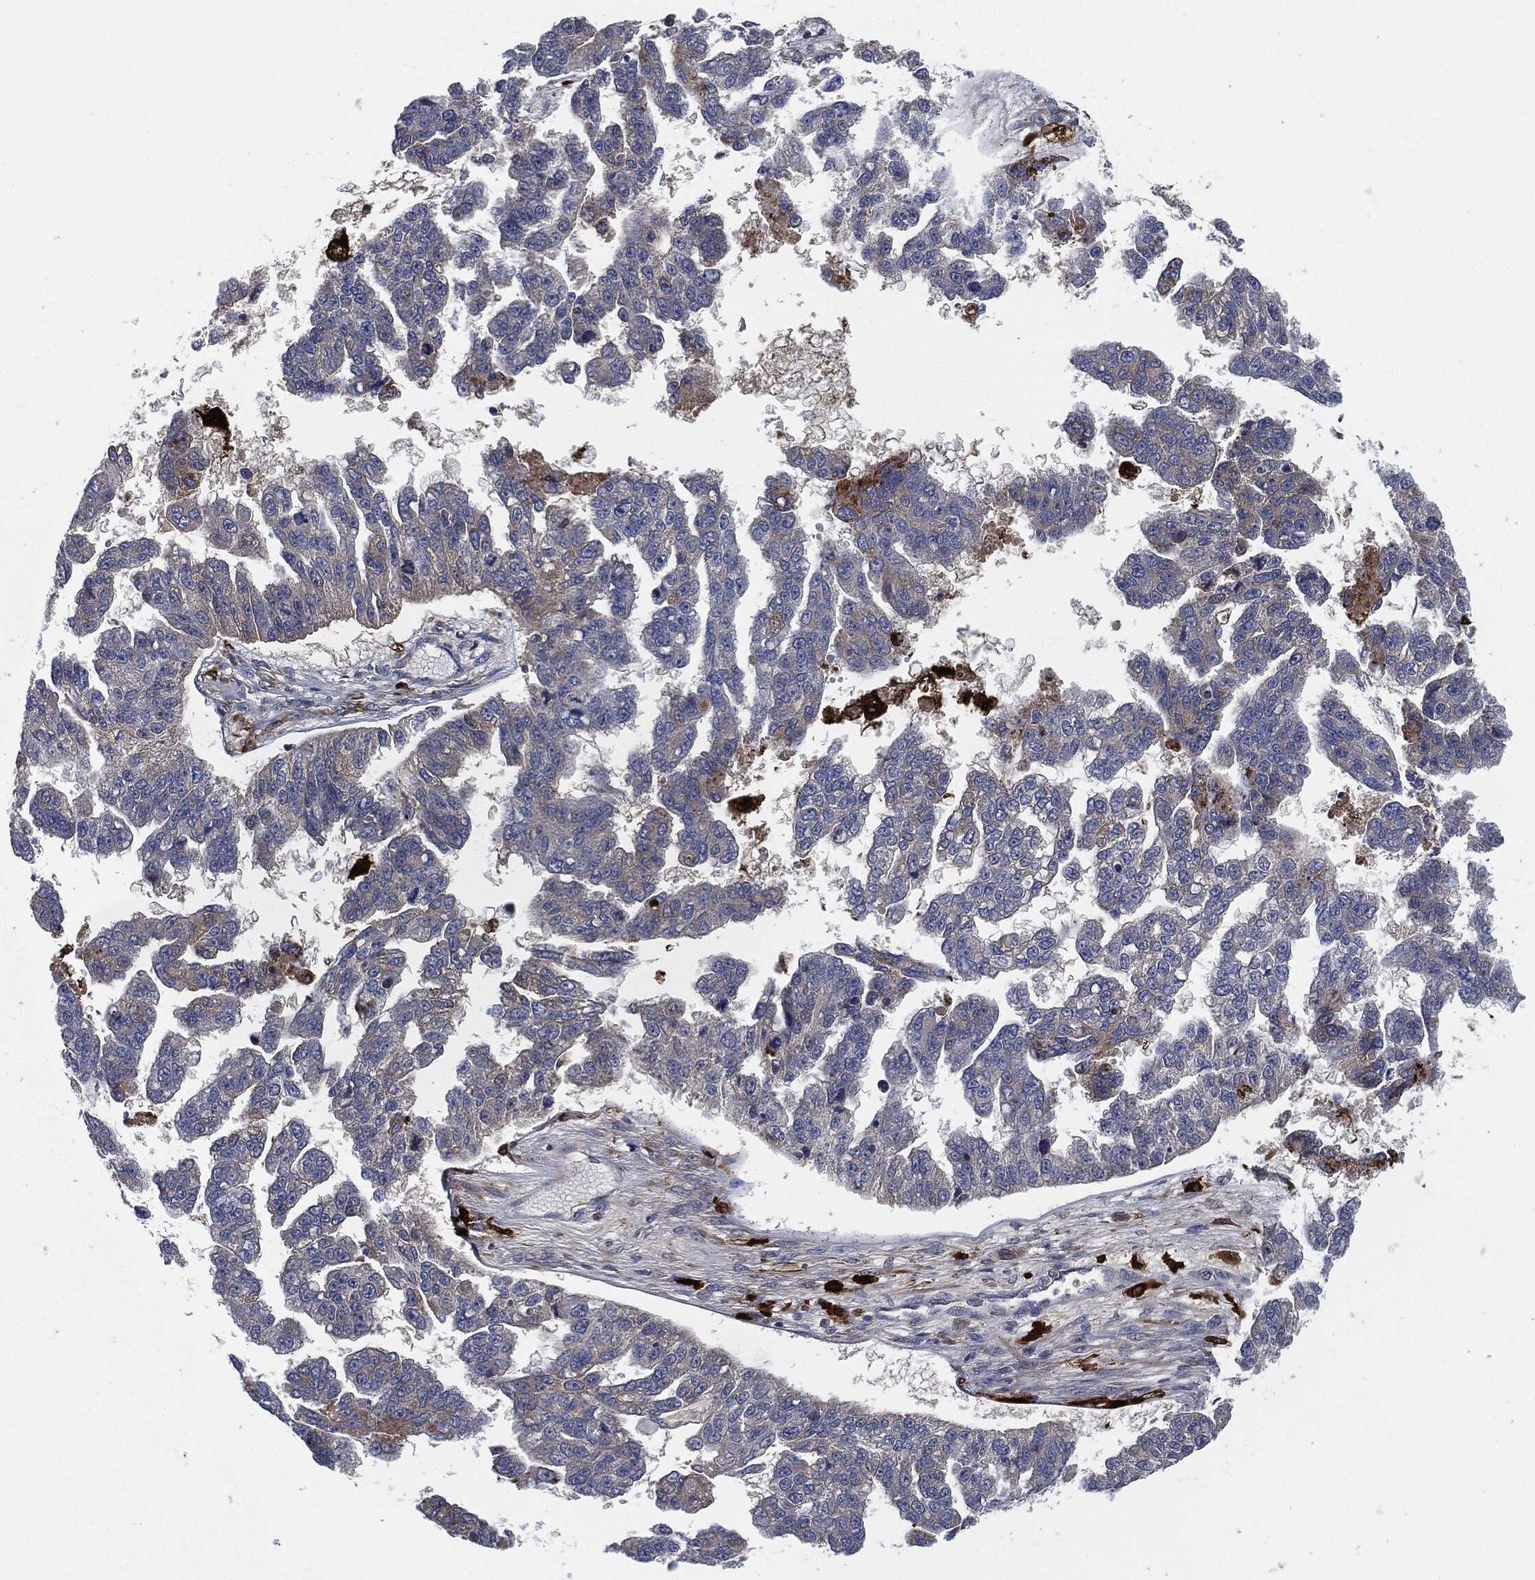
{"staining": {"intensity": "weak", "quantity": "25%-75%", "location": "cytoplasmic/membranous"}, "tissue": "ovarian cancer", "cell_type": "Tumor cells", "image_type": "cancer", "snomed": [{"axis": "morphology", "description": "Cystadenocarcinoma, serous, NOS"}, {"axis": "topography", "description": "Ovary"}], "caption": "Immunohistochemical staining of human serous cystadenocarcinoma (ovarian) shows low levels of weak cytoplasmic/membranous protein staining in approximately 25%-75% of tumor cells.", "gene": "TMEM11", "patient": {"sex": "female", "age": 58}}